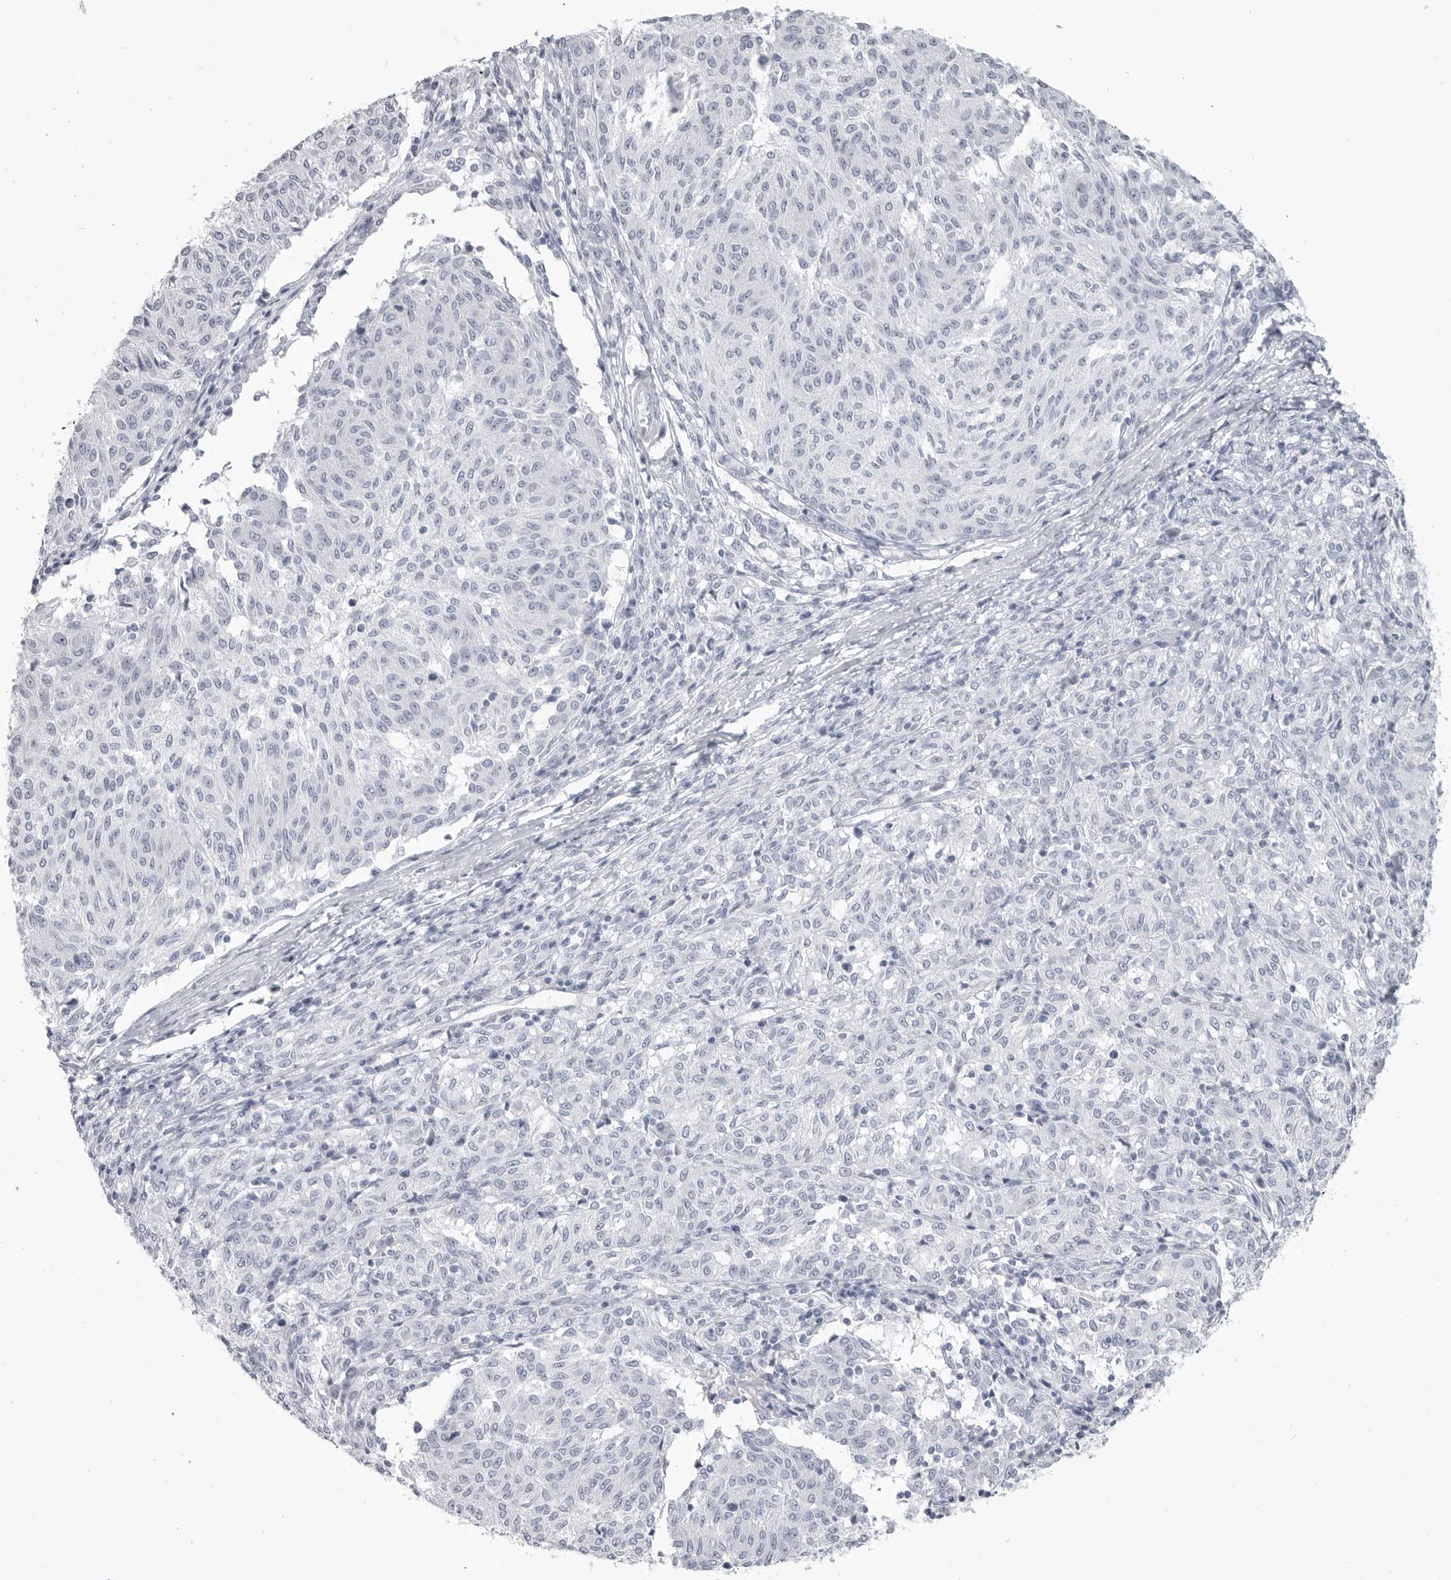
{"staining": {"intensity": "negative", "quantity": "none", "location": "none"}, "tissue": "melanoma", "cell_type": "Tumor cells", "image_type": "cancer", "snomed": [{"axis": "morphology", "description": "Malignant melanoma, NOS"}, {"axis": "topography", "description": "Skin"}], "caption": "Tumor cells are negative for brown protein staining in melanoma.", "gene": "LY6D", "patient": {"sex": "female", "age": 72}}